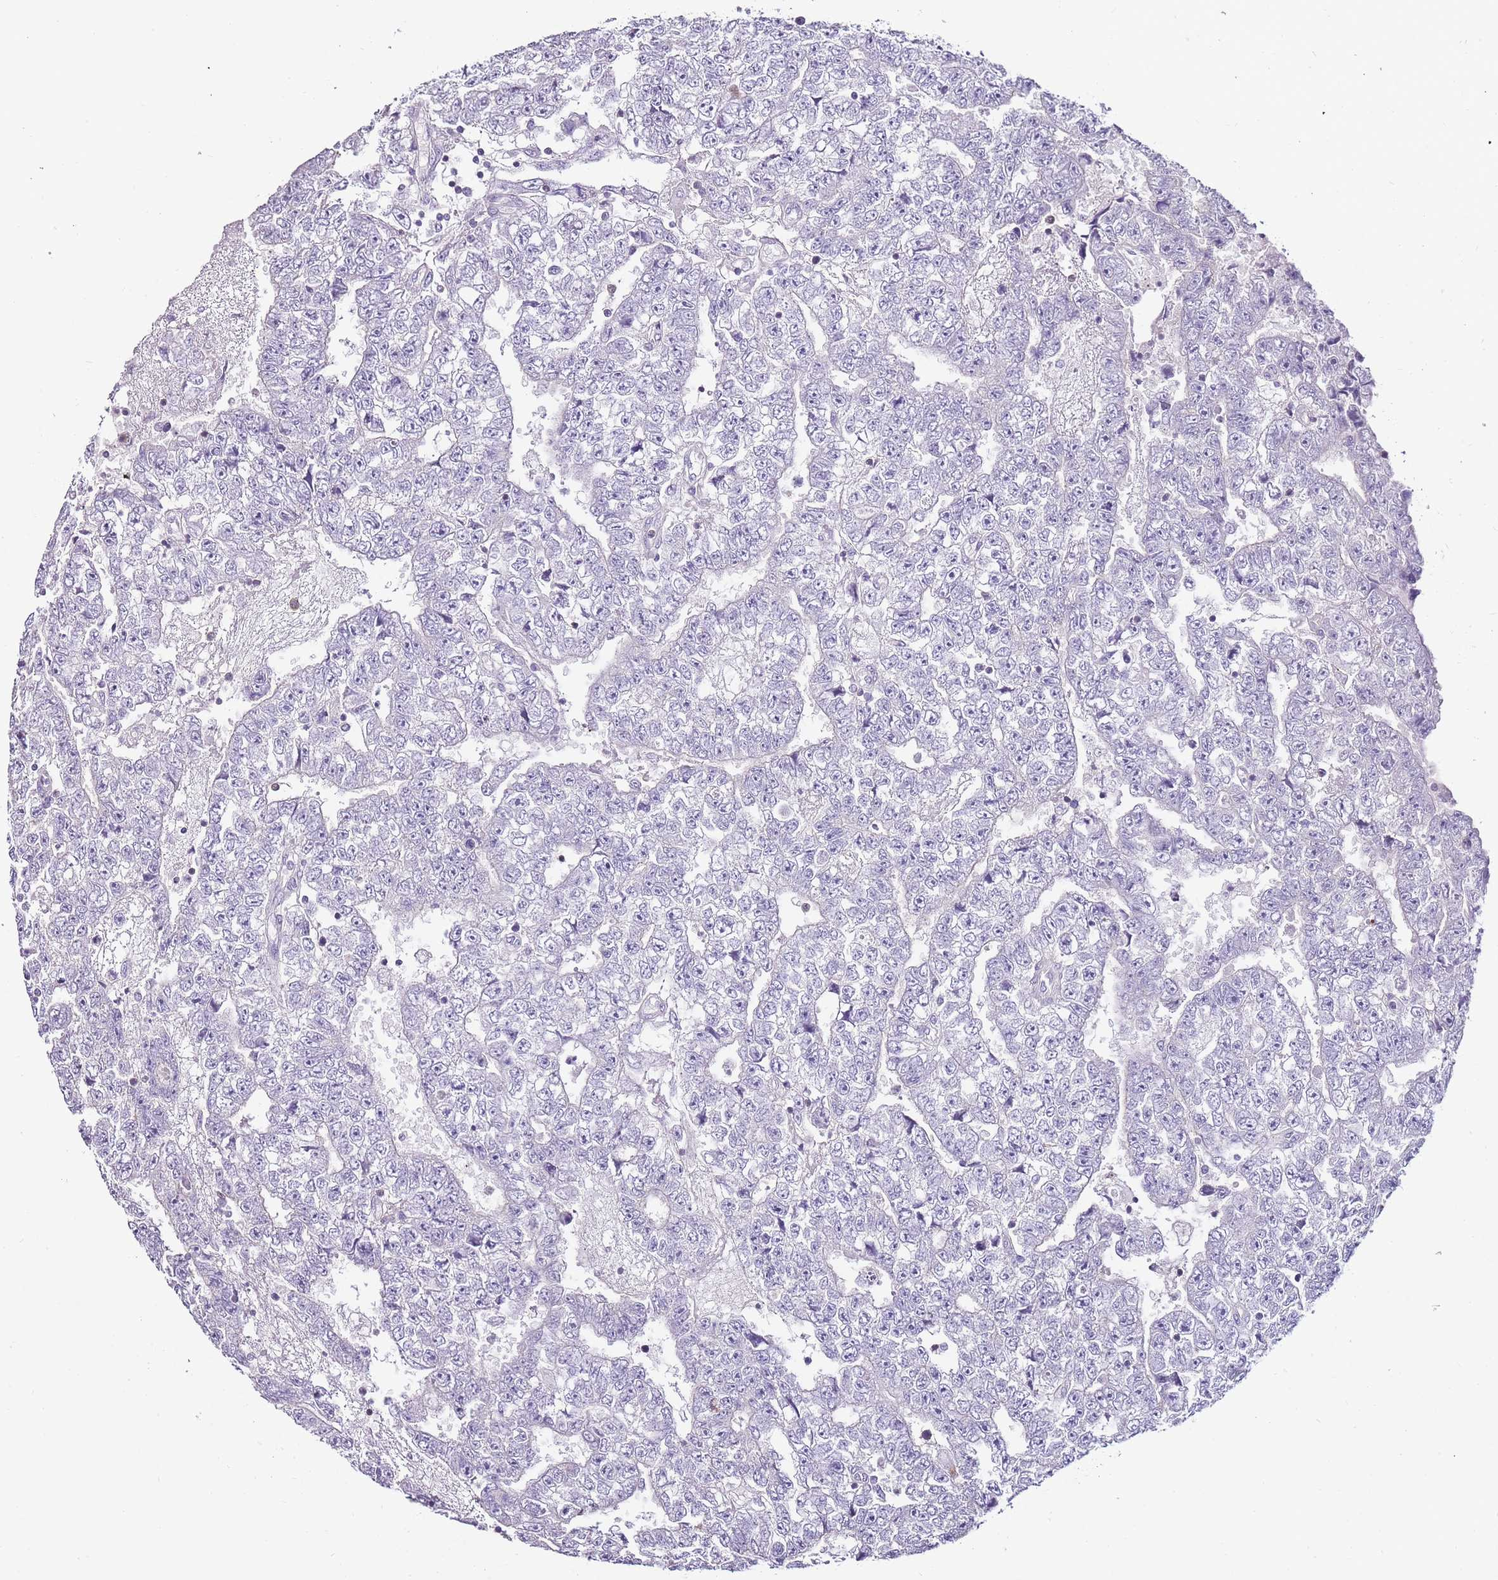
{"staining": {"intensity": "negative", "quantity": "none", "location": "none"}, "tissue": "testis cancer", "cell_type": "Tumor cells", "image_type": "cancer", "snomed": [{"axis": "morphology", "description": "Carcinoma, Embryonal, NOS"}, {"axis": "topography", "description": "Testis"}], "caption": "Photomicrograph shows no protein positivity in tumor cells of testis embryonal carcinoma tissue.", "gene": "ZBP1", "patient": {"sex": "male", "age": 25}}